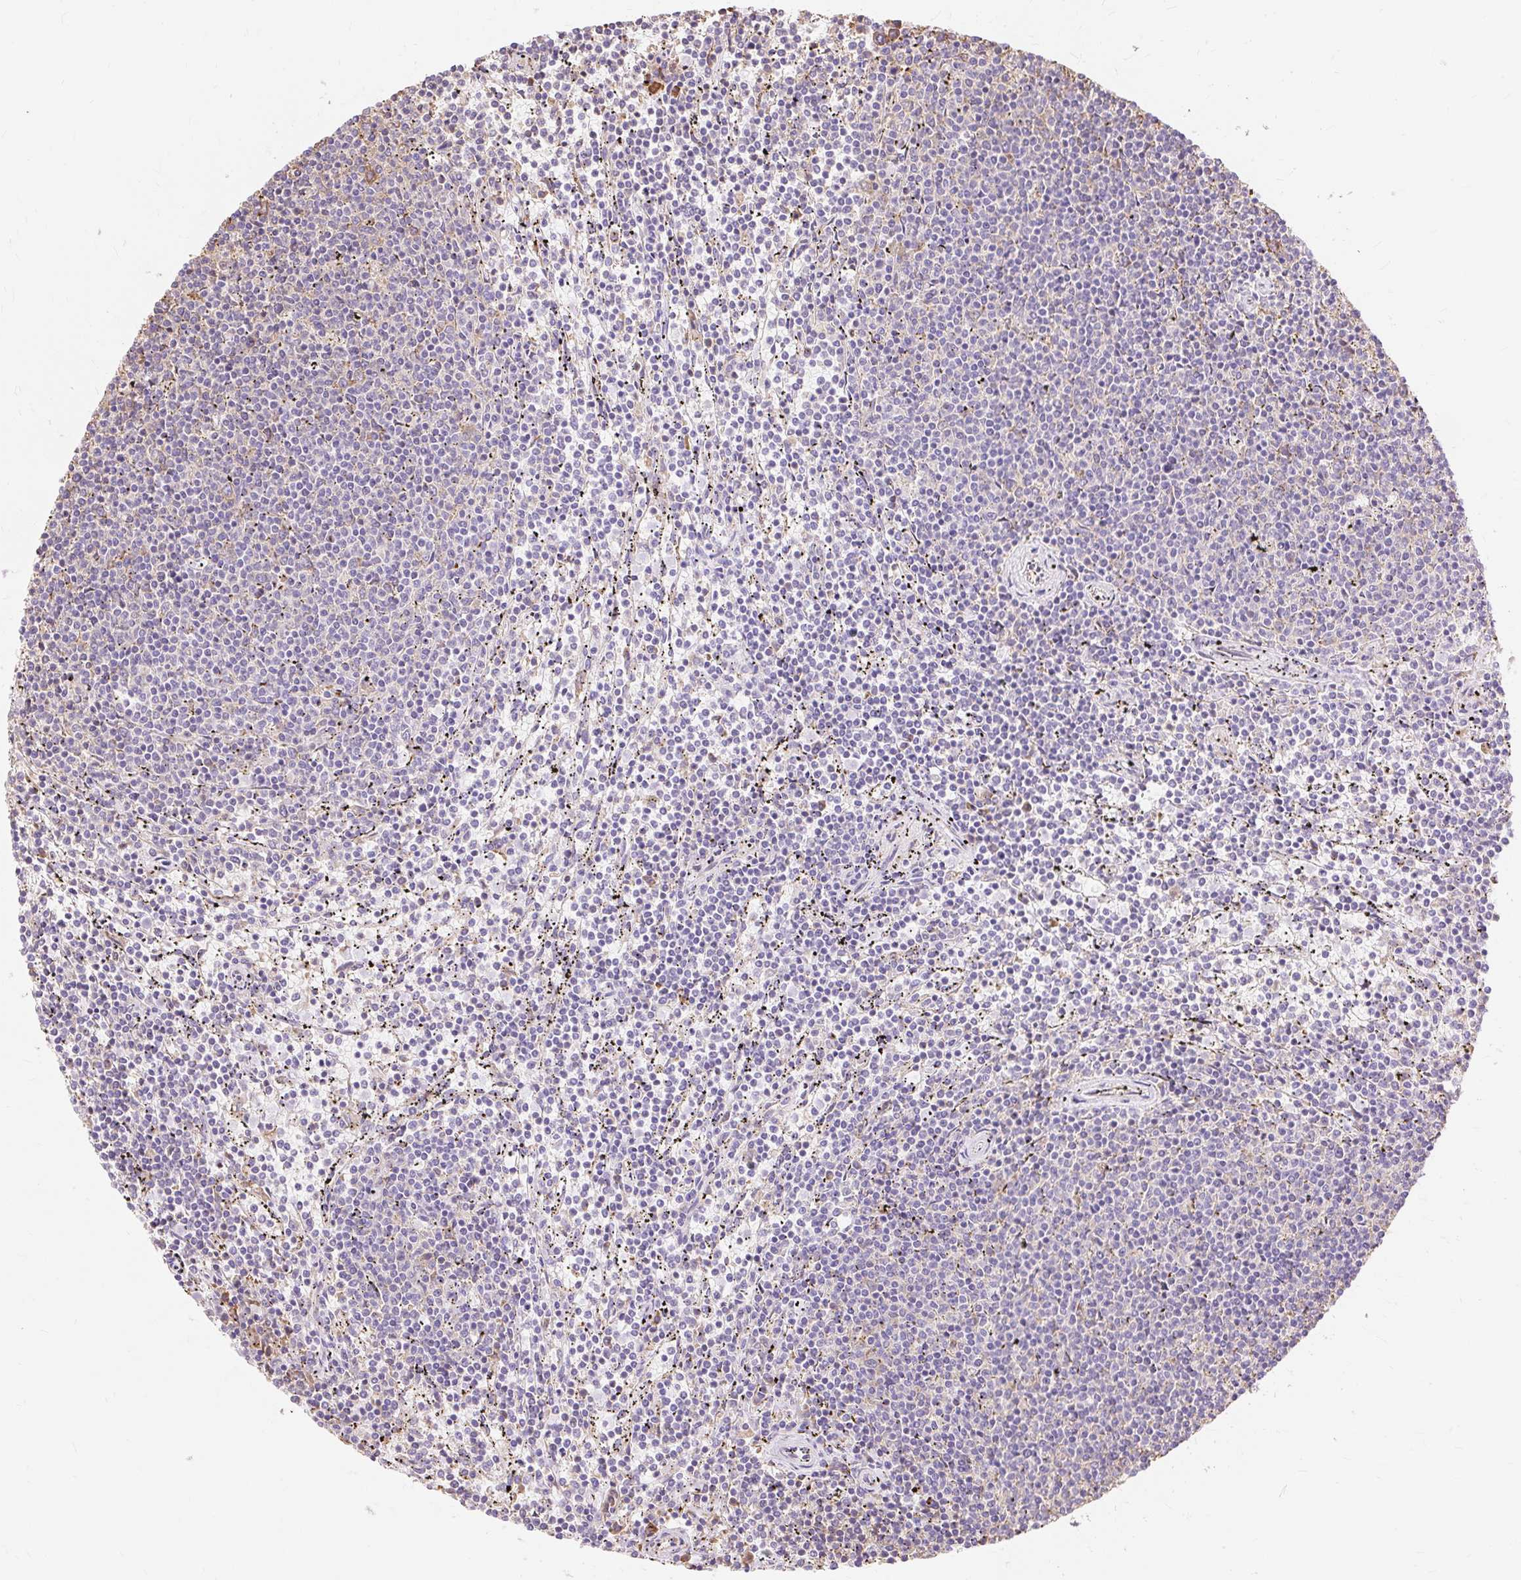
{"staining": {"intensity": "negative", "quantity": "none", "location": "none"}, "tissue": "lymphoma", "cell_type": "Tumor cells", "image_type": "cancer", "snomed": [{"axis": "morphology", "description": "Malignant lymphoma, non-Hodgkin's type, Low grade"}, {"axis": "topography", "description": "Spleen"}], "caption": "Immunohistochemistry of lymphoma shows no staining in tumor cells.", "gene": "RPS17", "patient": {"sex": "female", "age": 50}}